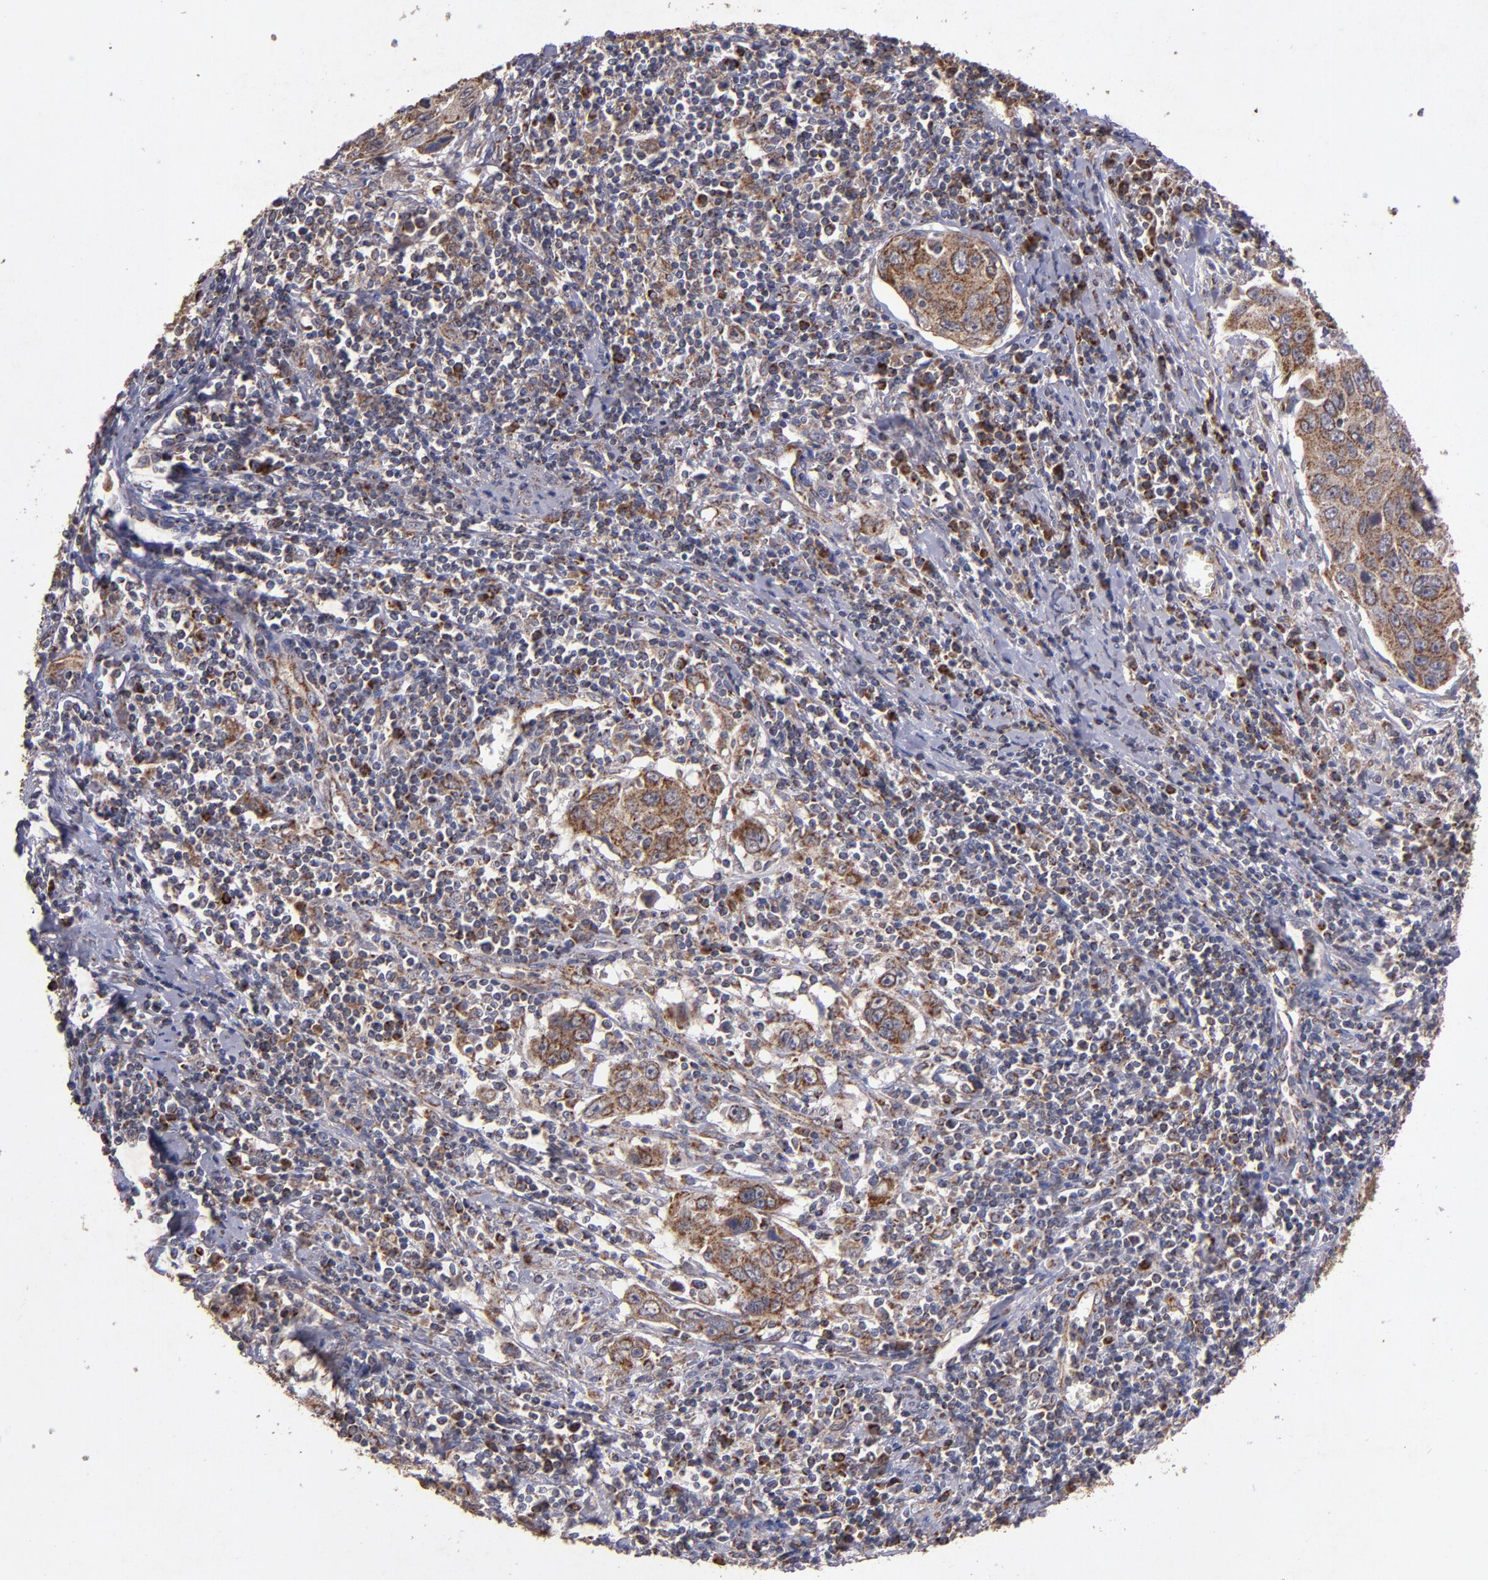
{"staining": {"intensity": "moderate", "quantity": ">75%", "location": "cytoplasmic/membranous"}, "tissue": "cervical cancer", "cell_type": "Tumor cells", "image_type": "cancer", "snomed": [{"axis": "morphology", "description": "Squamous cell carcinoma, NOS"}, {"axis": "topography", "description": "Cervix"}], "caption": "Brown immunohistochemical staining in human cervical cancer (squamous cell carcinoma) demonstrates moderate cytoplasmic/membranous expression in approximately >75% of tumor cells.", "gene": "TIMM9", "patient": {"sex": "female", "age": 53}}